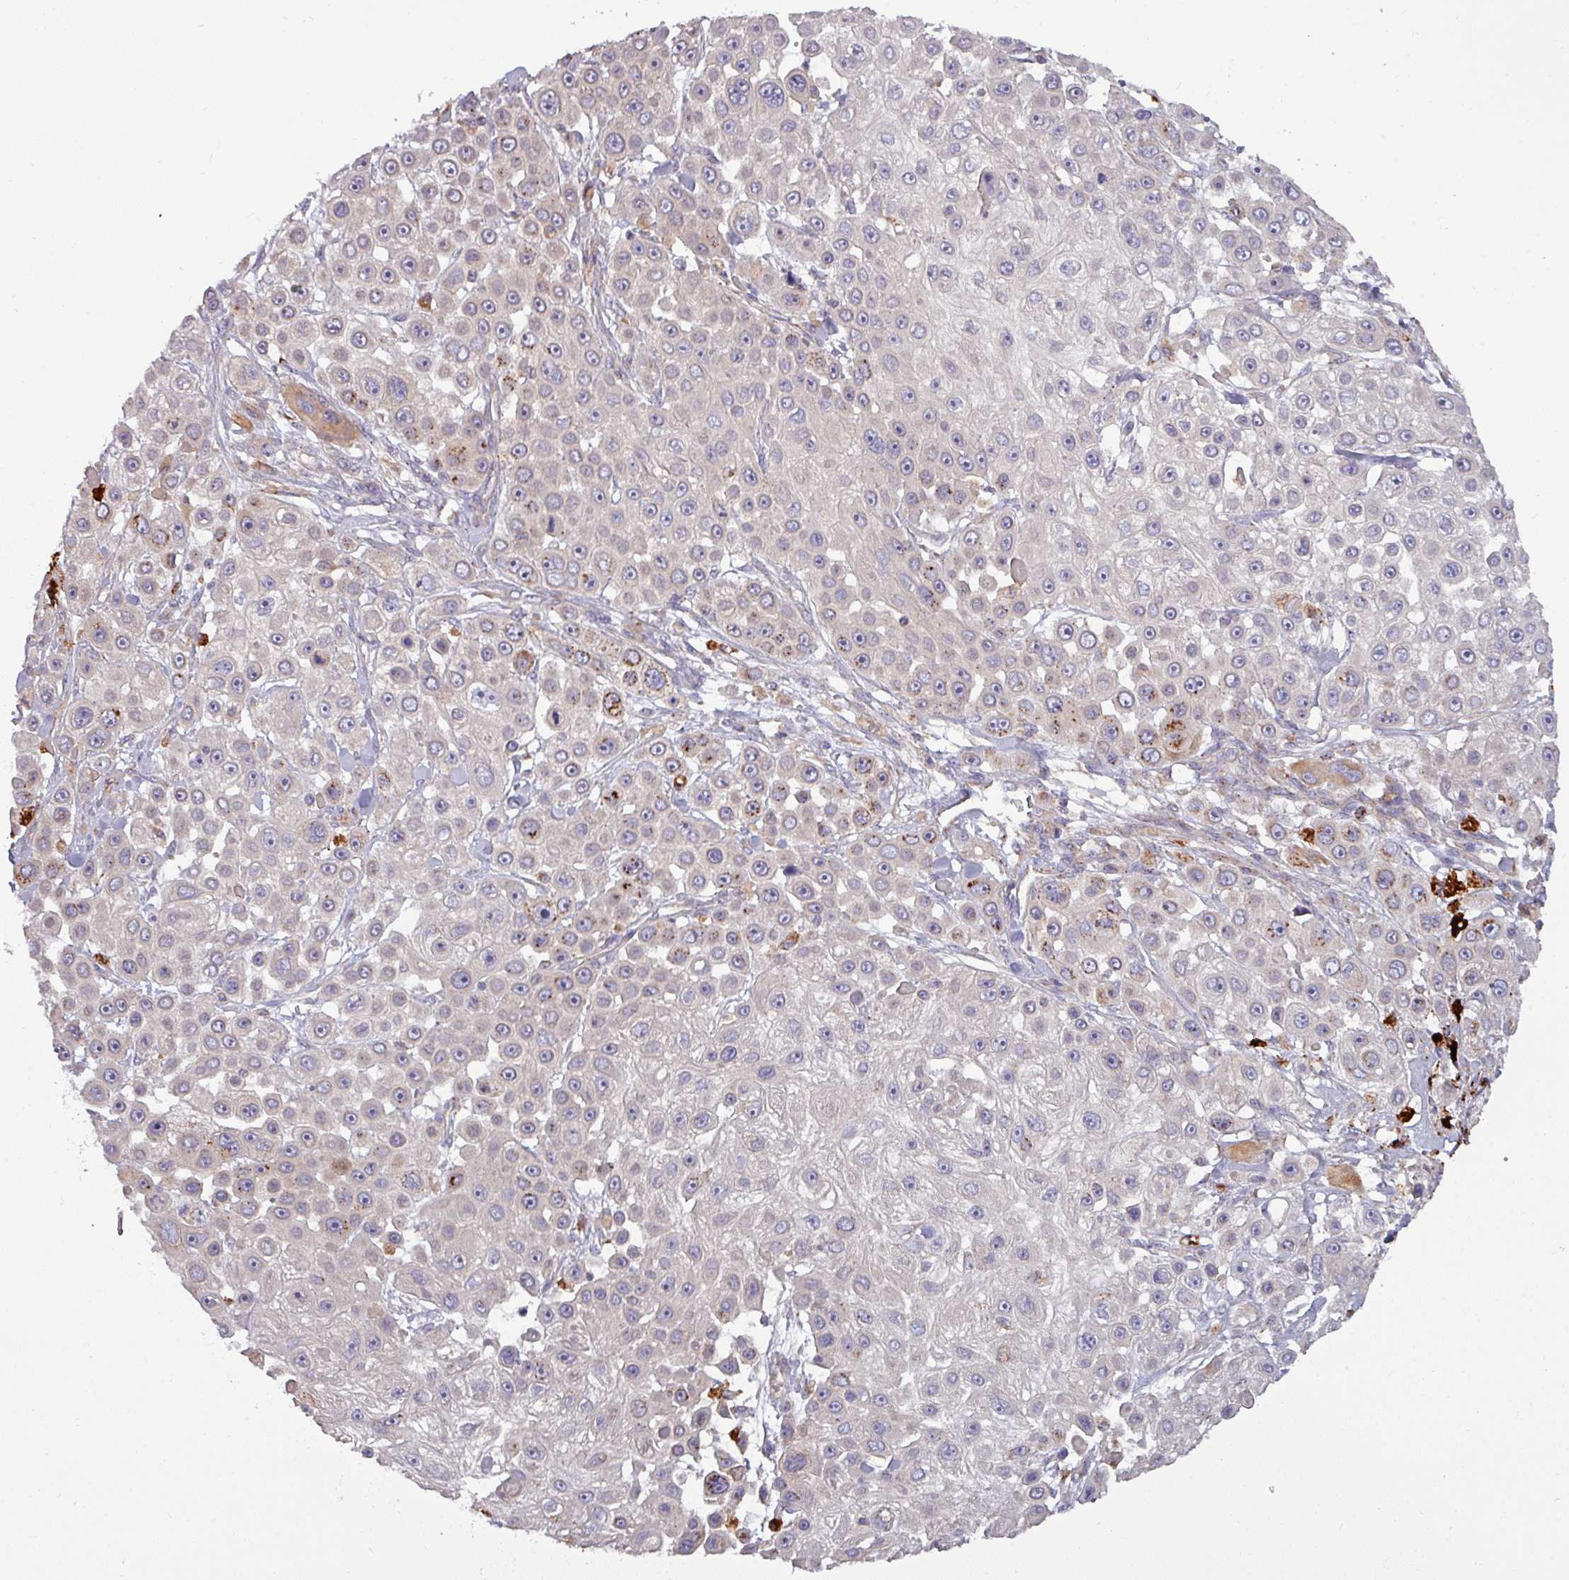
{"staining": {"intensity": "moderate", "quantity": "<25%", "location": "cytoplasmic/membranous"}, "tissue": "skin cancer", "cell_type": "Tumor cells", "image_type": "cancer", "snomed": [{"axis": "morphology", "description": "Squamous cell carcinoma, NOS"}, {"axis": "topography", "description": "Skin"}], "caption": "Skin cancer was stained to show a protein in brown. There is low levels of moderate cytoplasmic/membranous staining in about <25% of tumor cells.", "gene": "PLIN2", "patient": {"sex": "male", "age": 67}}